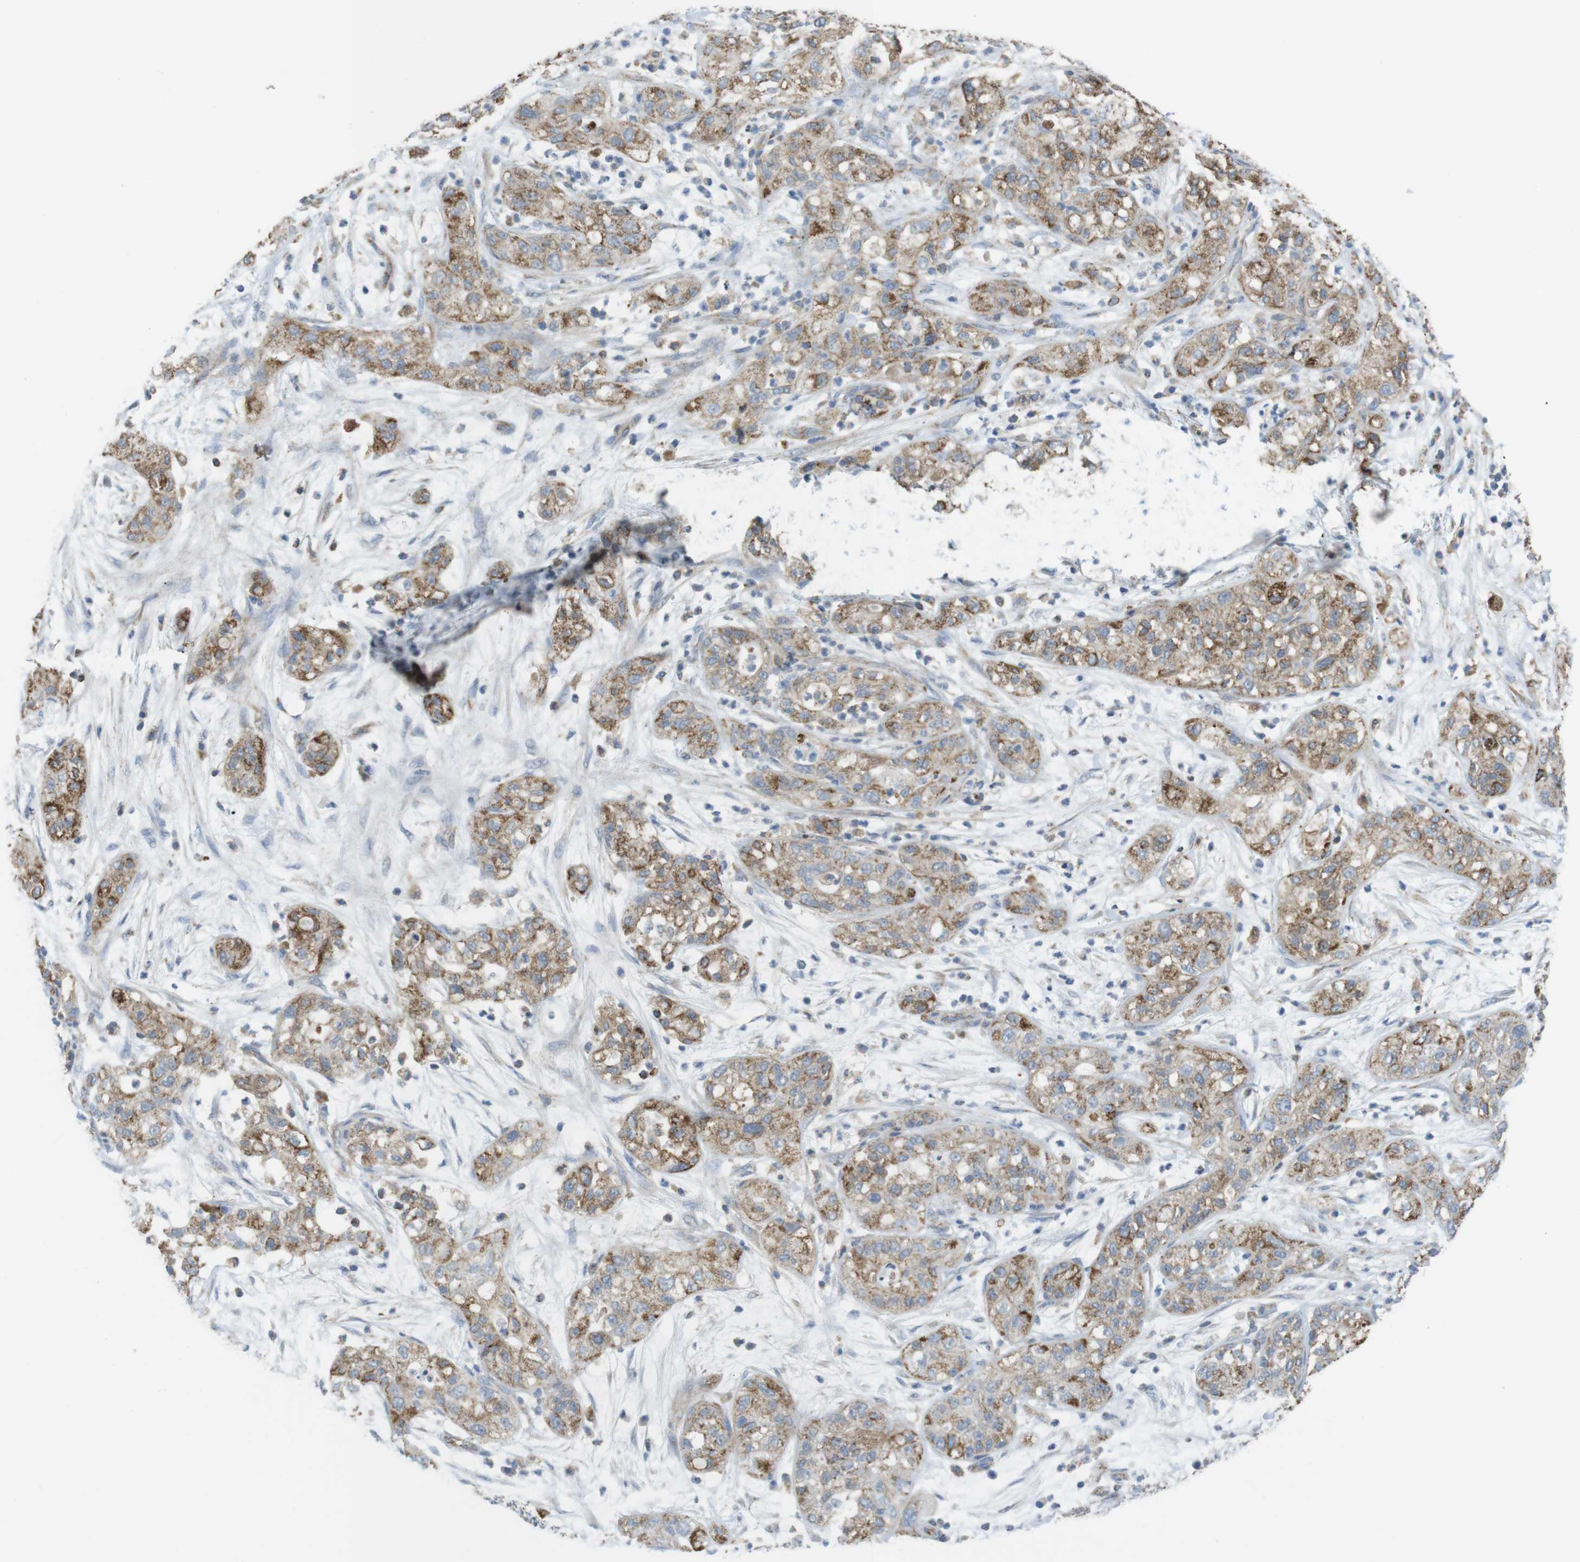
{"staining": {"intensity": "moderate", "quantity": ">75%", "location": "cytoplasmic/membranous"}, "tissue": "pancreatic cancer", "cell_type": "Tumor cells", "image_type": "cancer", "snomed": [{"axis": "morphology", "description": "Adenocarcinoma, NOS"}, {"axis": "topography", "description": "Pancreas"}], "caption": "Human pancreatic adenocarcinoma stained for a protein (brown) exhibits moderate cytoplasmic/membranous positive staining in approximately >75% of tumor cells.", "gene": "GRIK2", "patient": {"sex": "female", "age": 78}}